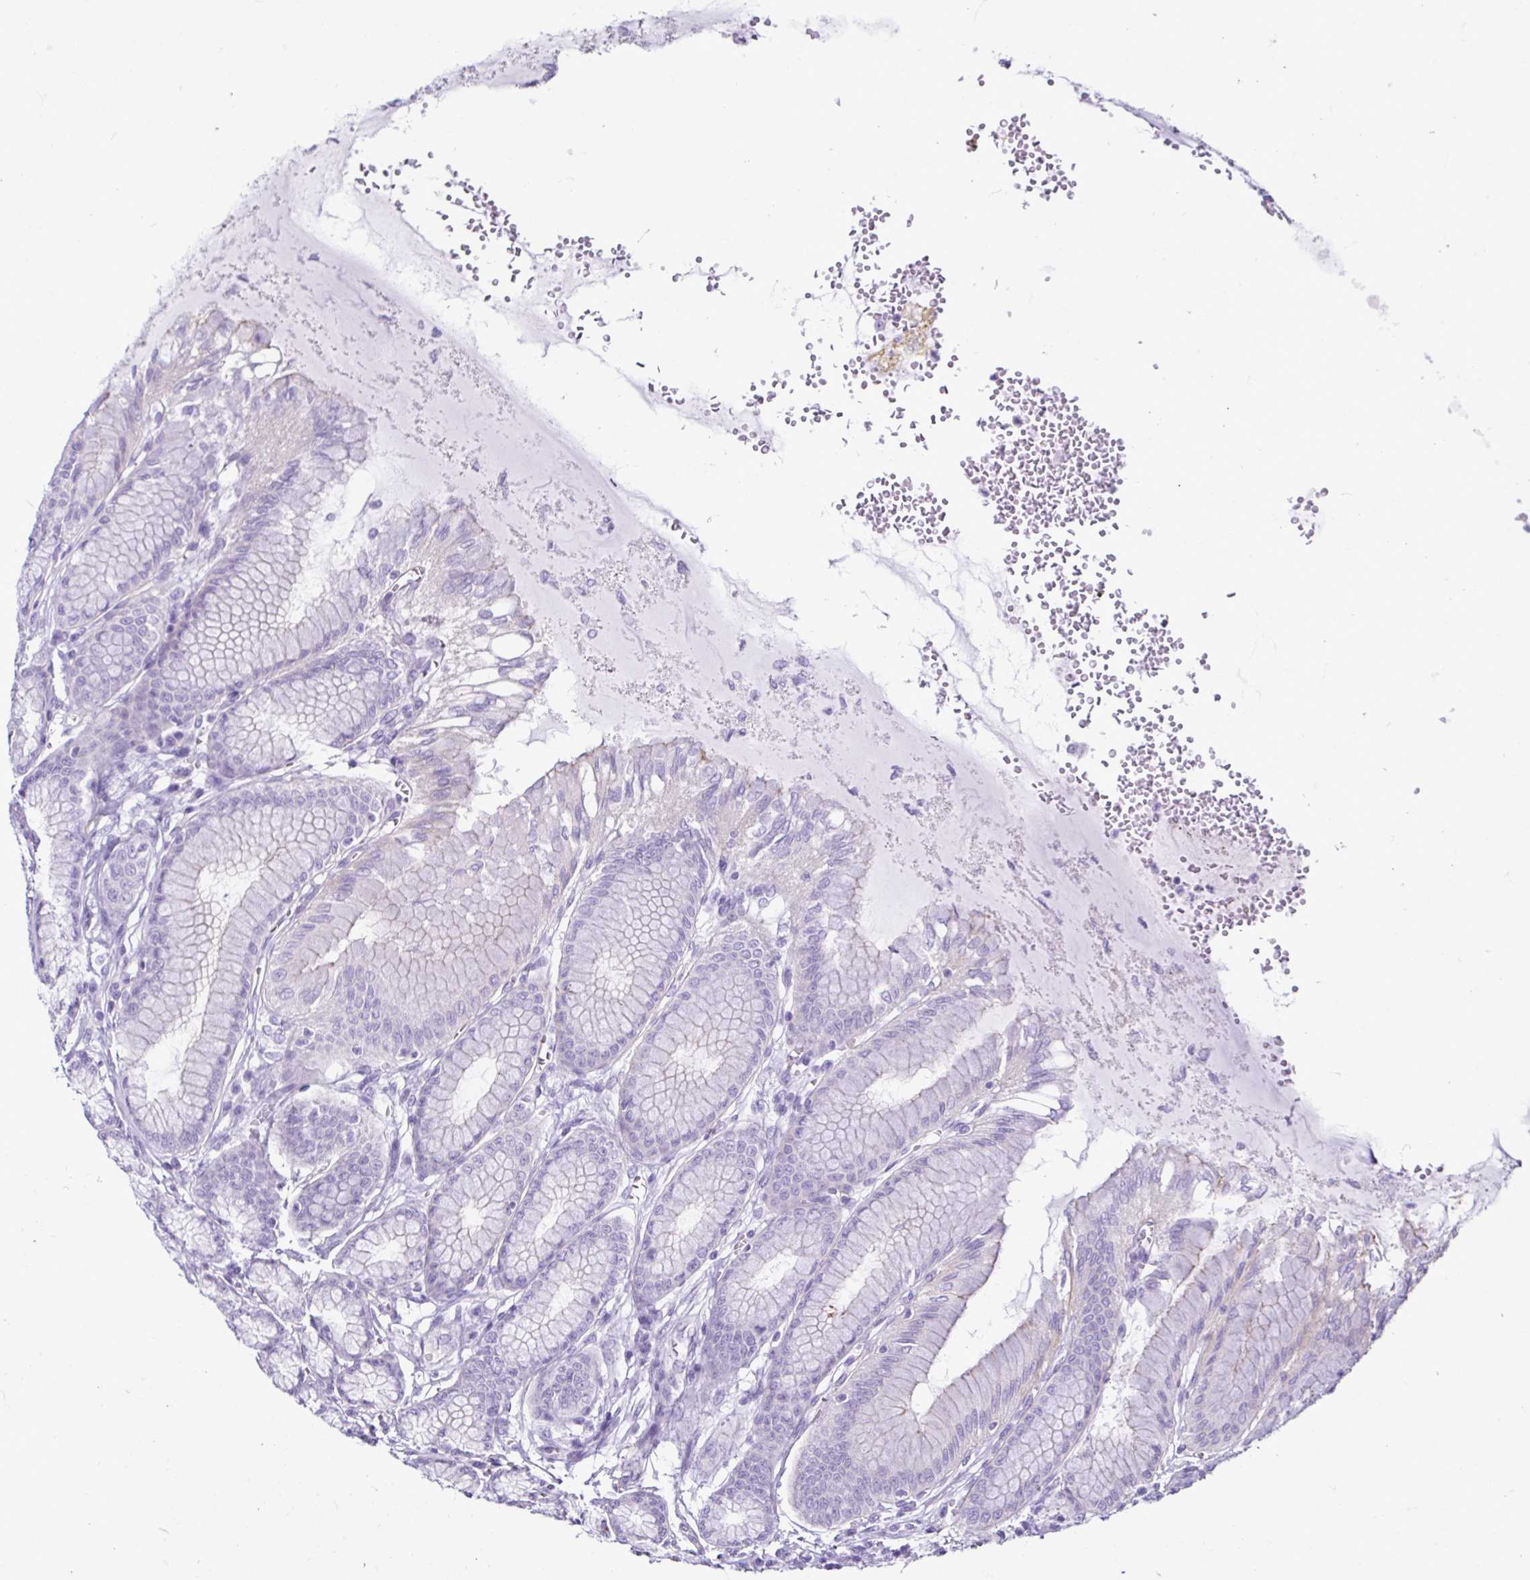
{"staining": {"intensity": "negative", "quantity": "none", "location": "none"}, "tissue": "stomach", "cell_type": "Glandular cells", "image_type": "normal", "snomed": [{"axis": "morphology", "description": "Normal tissue, NOS"}, {"axis": "topography", "description": "Stomach"}, {"axis": "topography", "description": "Stomach, lower"}], "caption": "Stomach stained for a protein using IHC reveals no staining glandular cells.", "gene": "CASP14", "patient": {"sex": "male", "age": 76}}